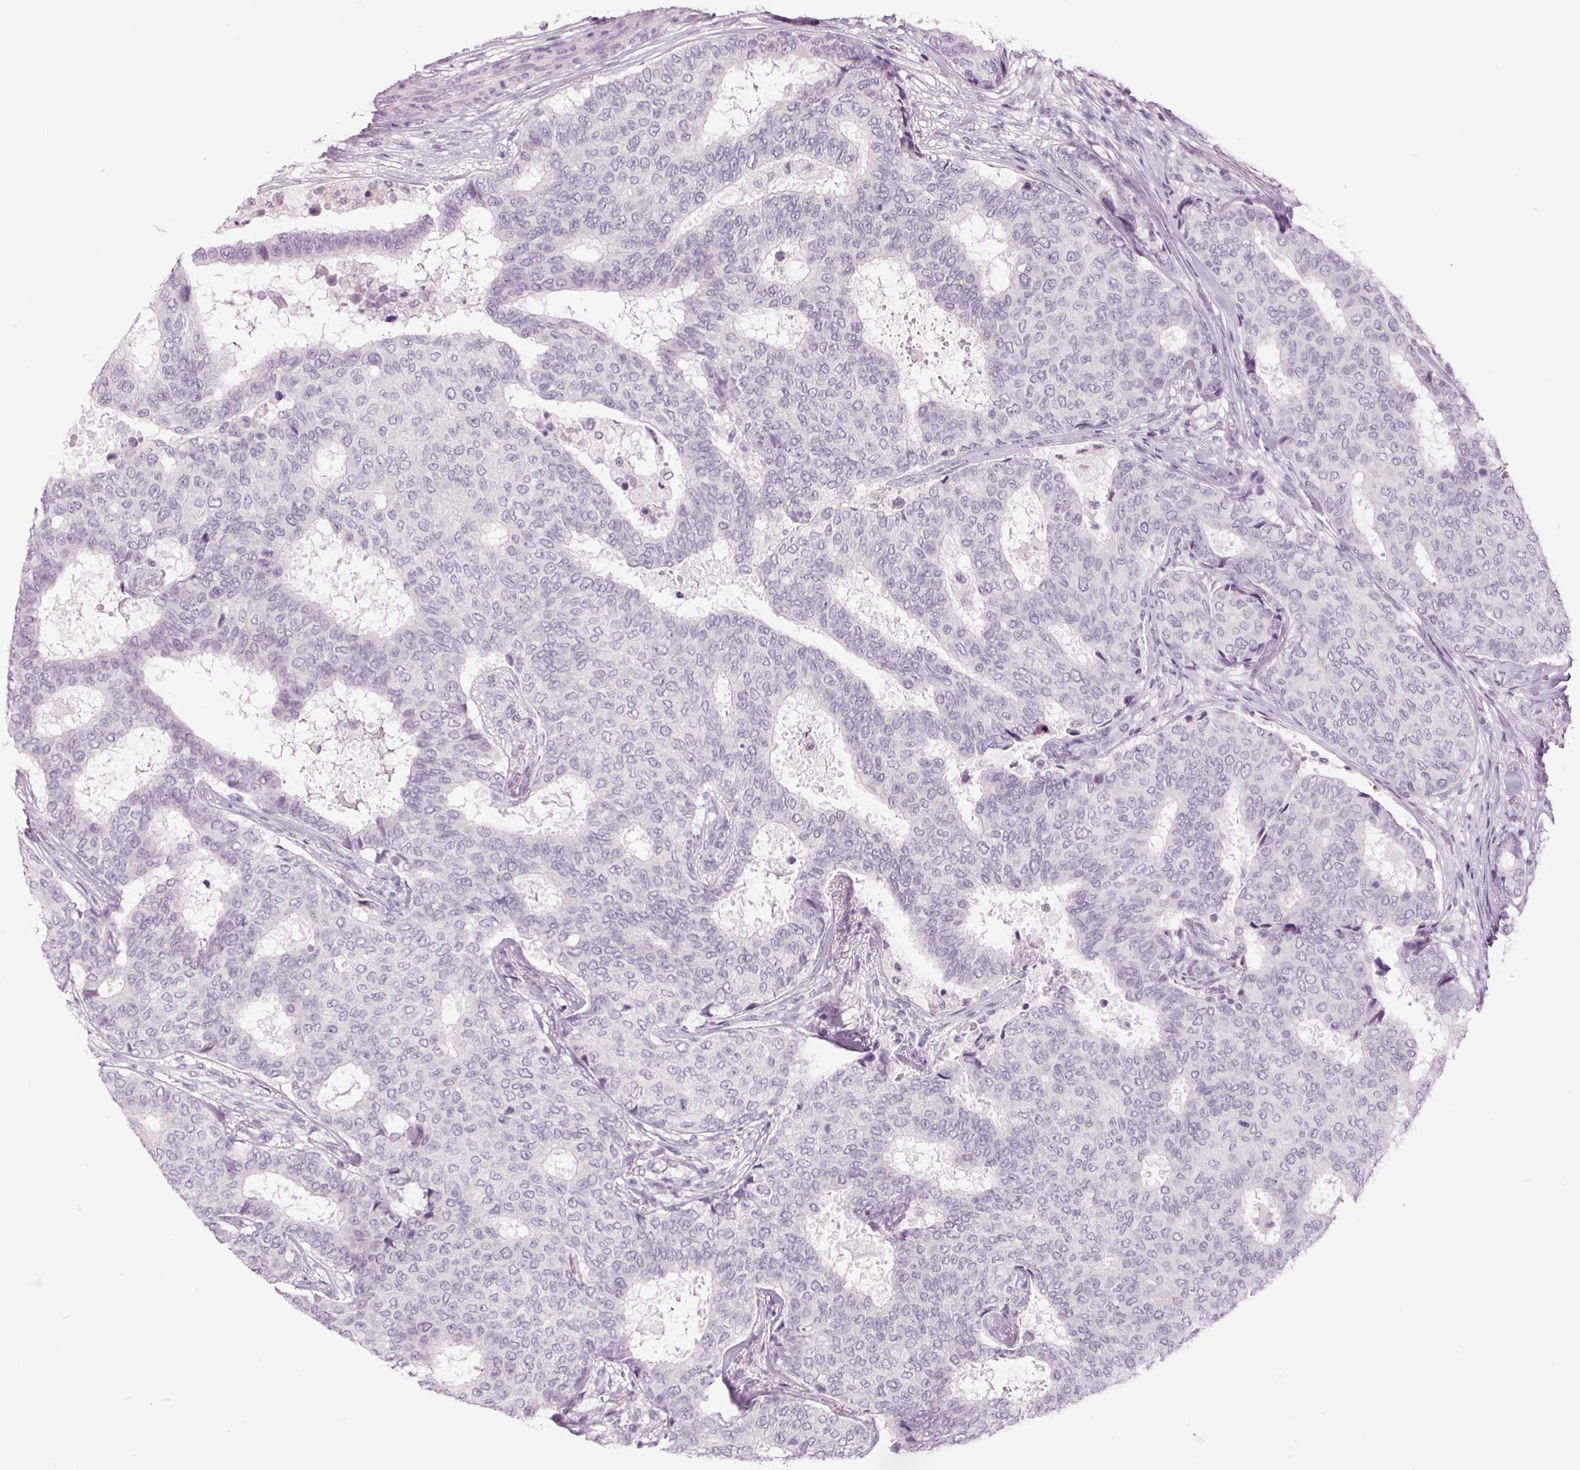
{"staining": {"intensity": "negative", "quantity": "none", "location": "none"}, "tissue": "breast cancer", "cell_type": "Tumor cells", "image_type": "cancer", "snomed": [{"axis": "morphology", "description": "Duct carcinoma"}, {"axis": "topography", "description": "Breast"}], "caption": "Protein analysis of breast infiltrating ductal carcinoma shows no significant positivity in tumor cells.", "gene": "ODAD2", "patient": {"sex": "female", "age": 75}}